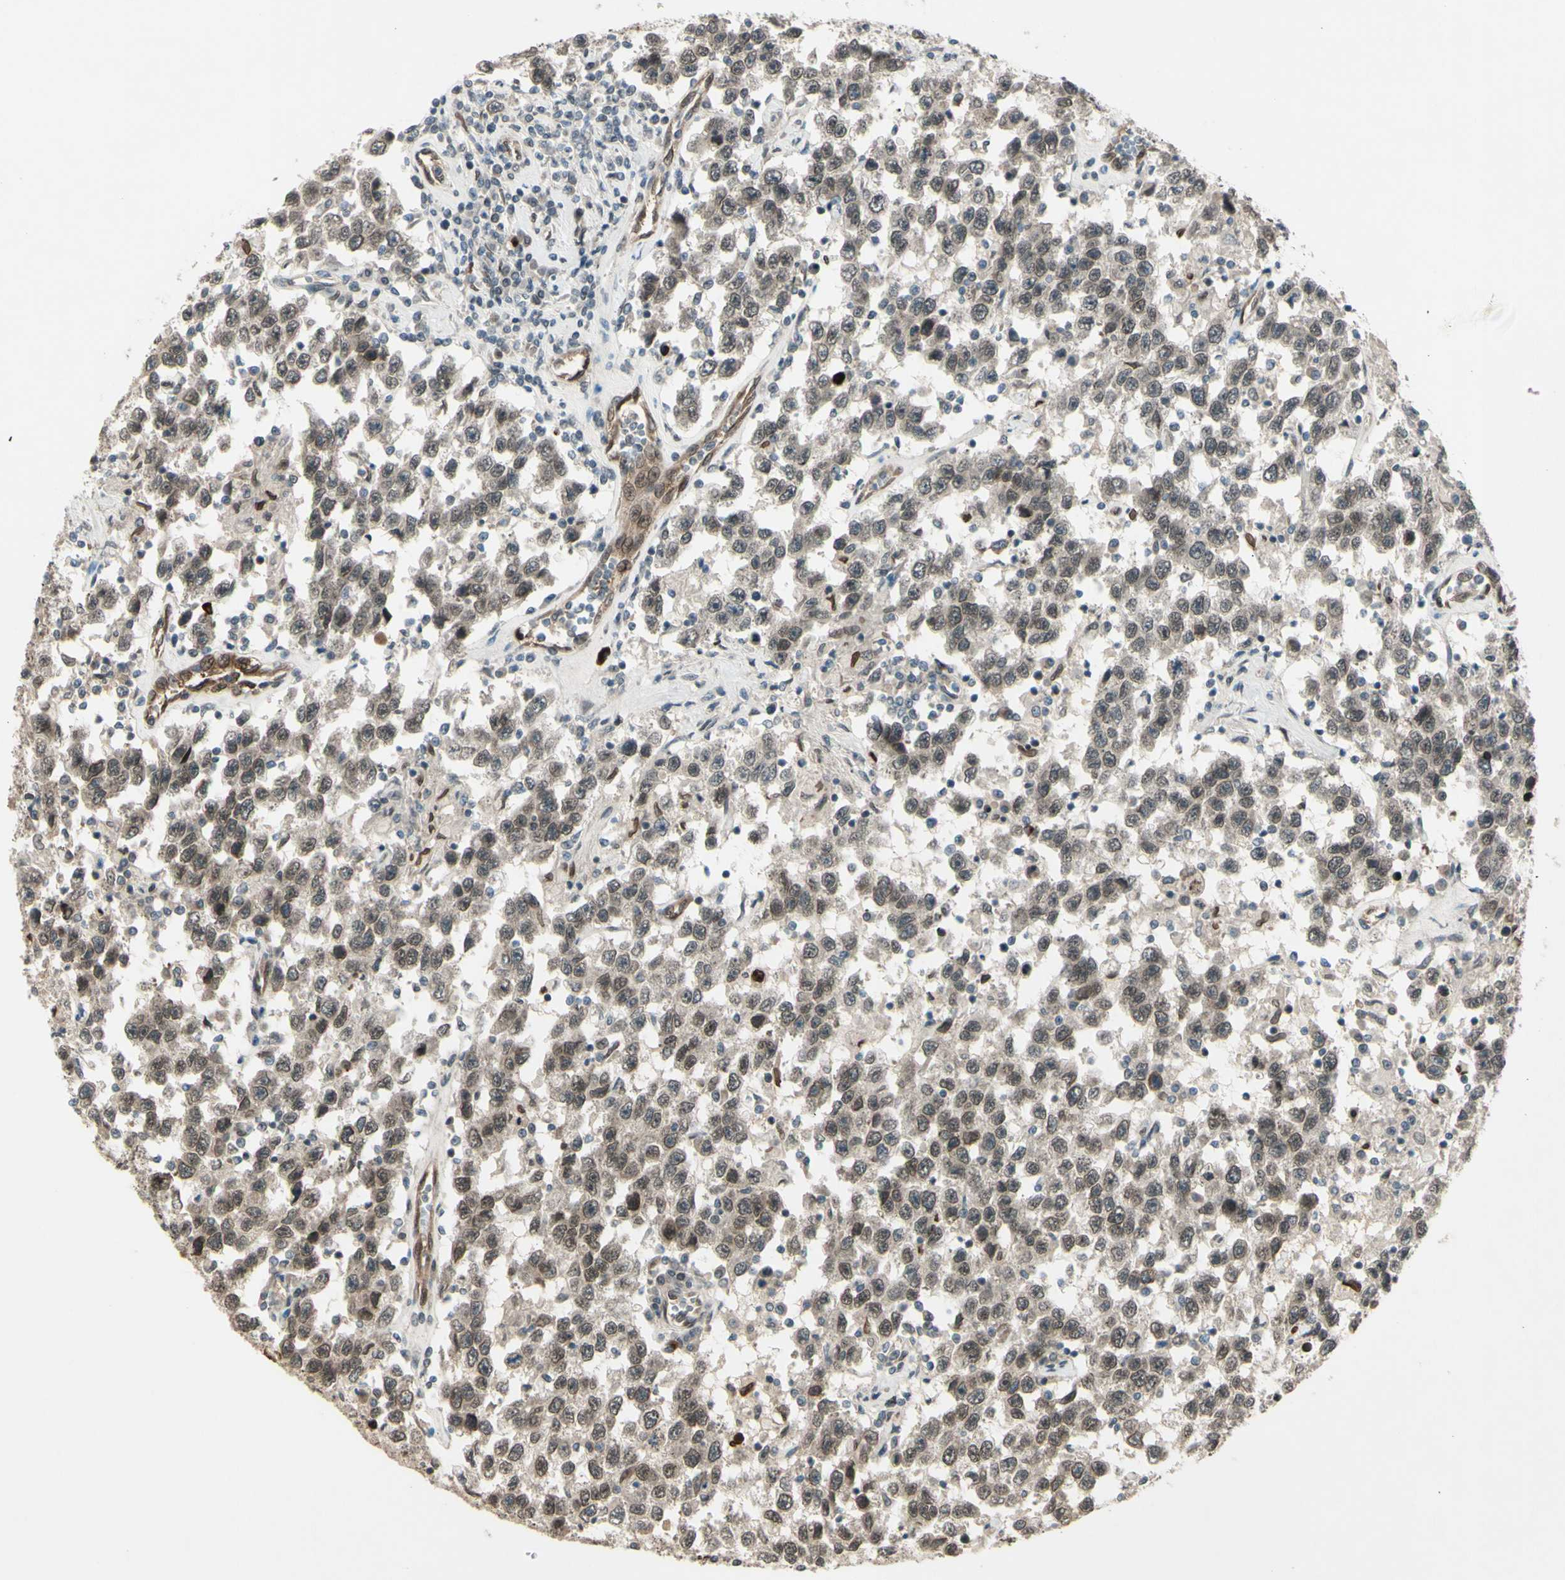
{"staining": {"intensity": "weak", "quantity": ">75%", "location": "cytoplasmic/membranous,nuclear"}, "tissue": "testis cancer", "cell_type": "Tumor cells", "image_type": "cancer", "snomed": [{"axis": "morphology", "description": "Seminoma, NOS"}, {"axis": "topography", "description": "Testis"}], "caption": "This micrograph shows testis cancer (seminoma) stained with immunohistochemistry (IHC) to label a protein in brown. The cytoplasmic/membranous and nuclear of tumor cells show weak positivity for the protein. Nuclei are counter-stained blue.", "gene": "MLF2", "patient": {"sex": "male", "age": 41}}